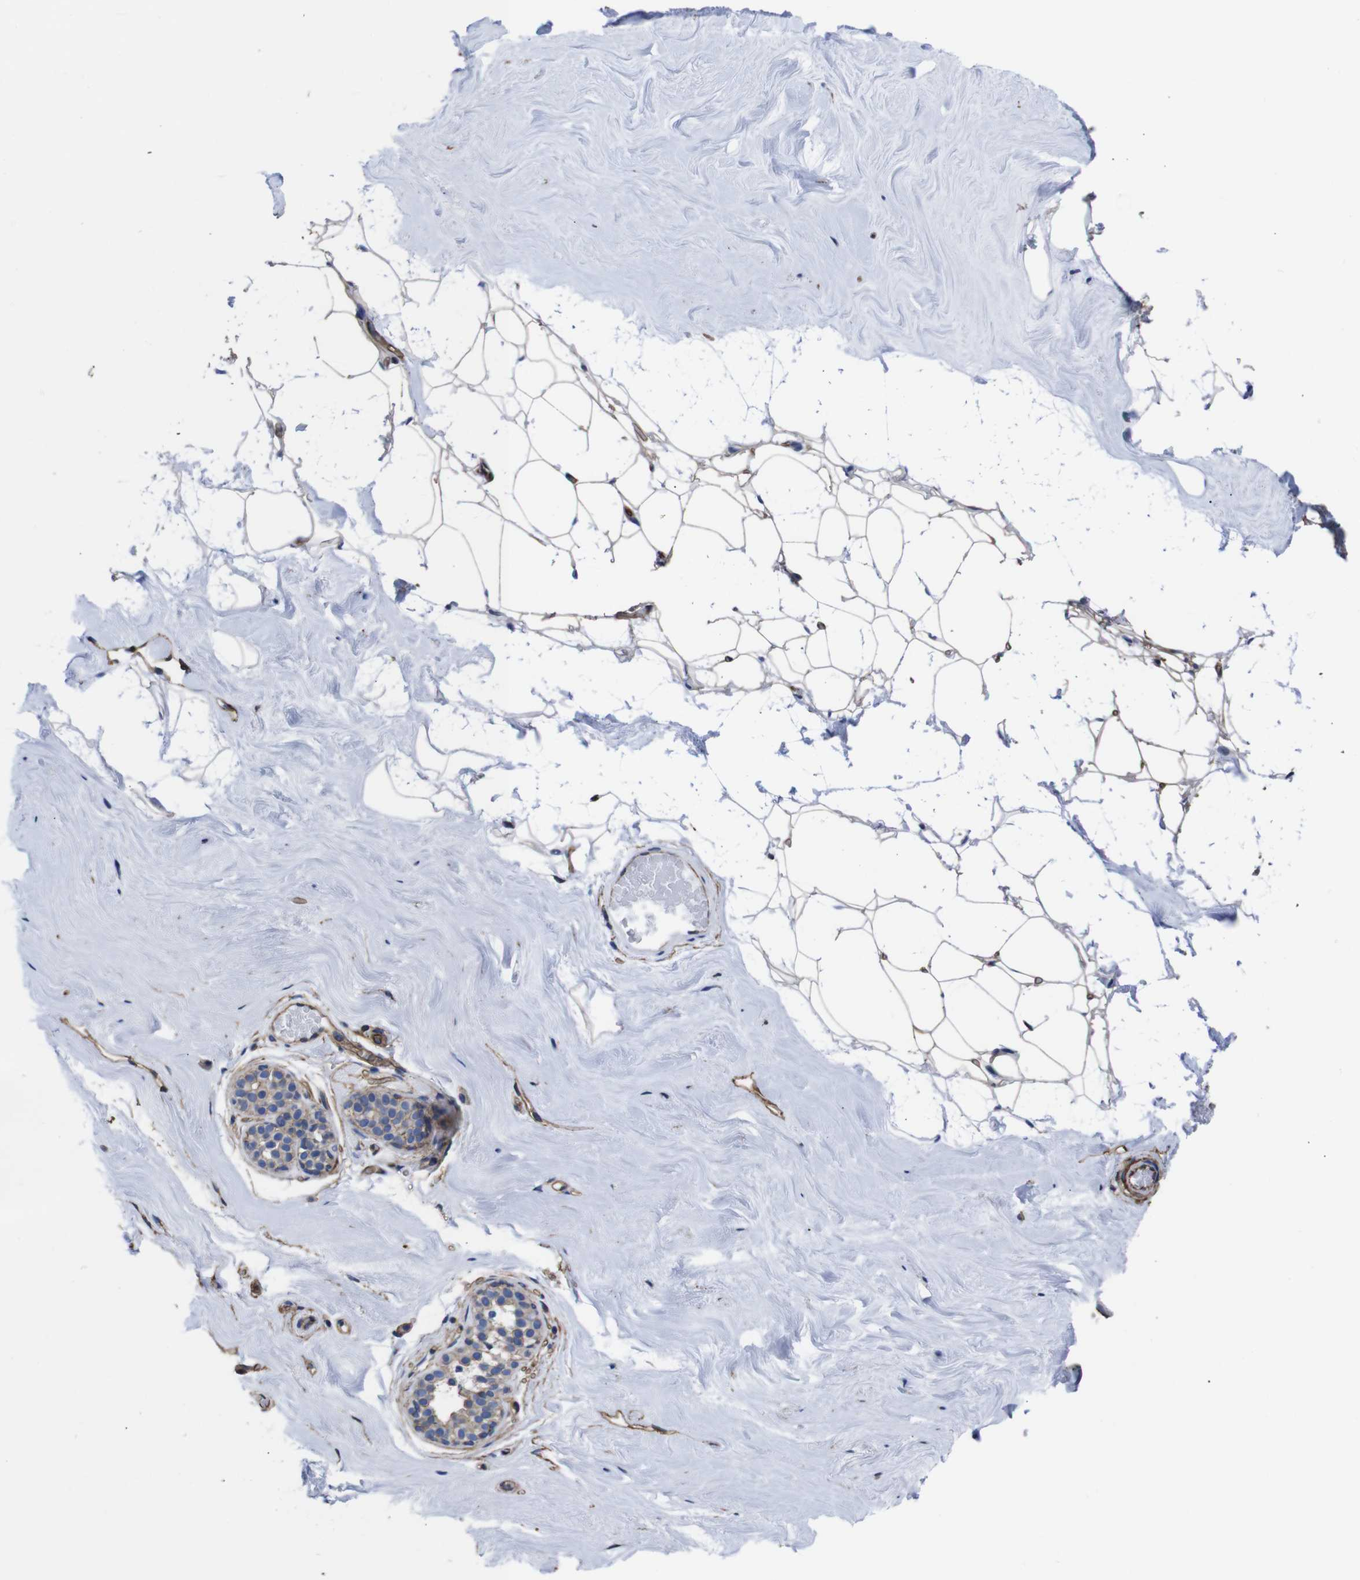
{"staining": {"intensity": "weak", "quantity": "<25%", "location": "cytoplasmic/membranous"}, "tissue": "breast", "cell_type": "Adipocytes", "image_type": "normal", "snomed": [{"axis": "morphology", "description": "Normal tissue, NOS"}, {"axis": "topography", "description": "Breast"}], "caption": "An immunohistochemistry micrograph of normal breast is shown. There is no staining in adipocytes of breast. (DAB IHC with hematoxylin counter stain).", "gene": "SPTBN1", "patient": {"sex": "female", "age": 75}}